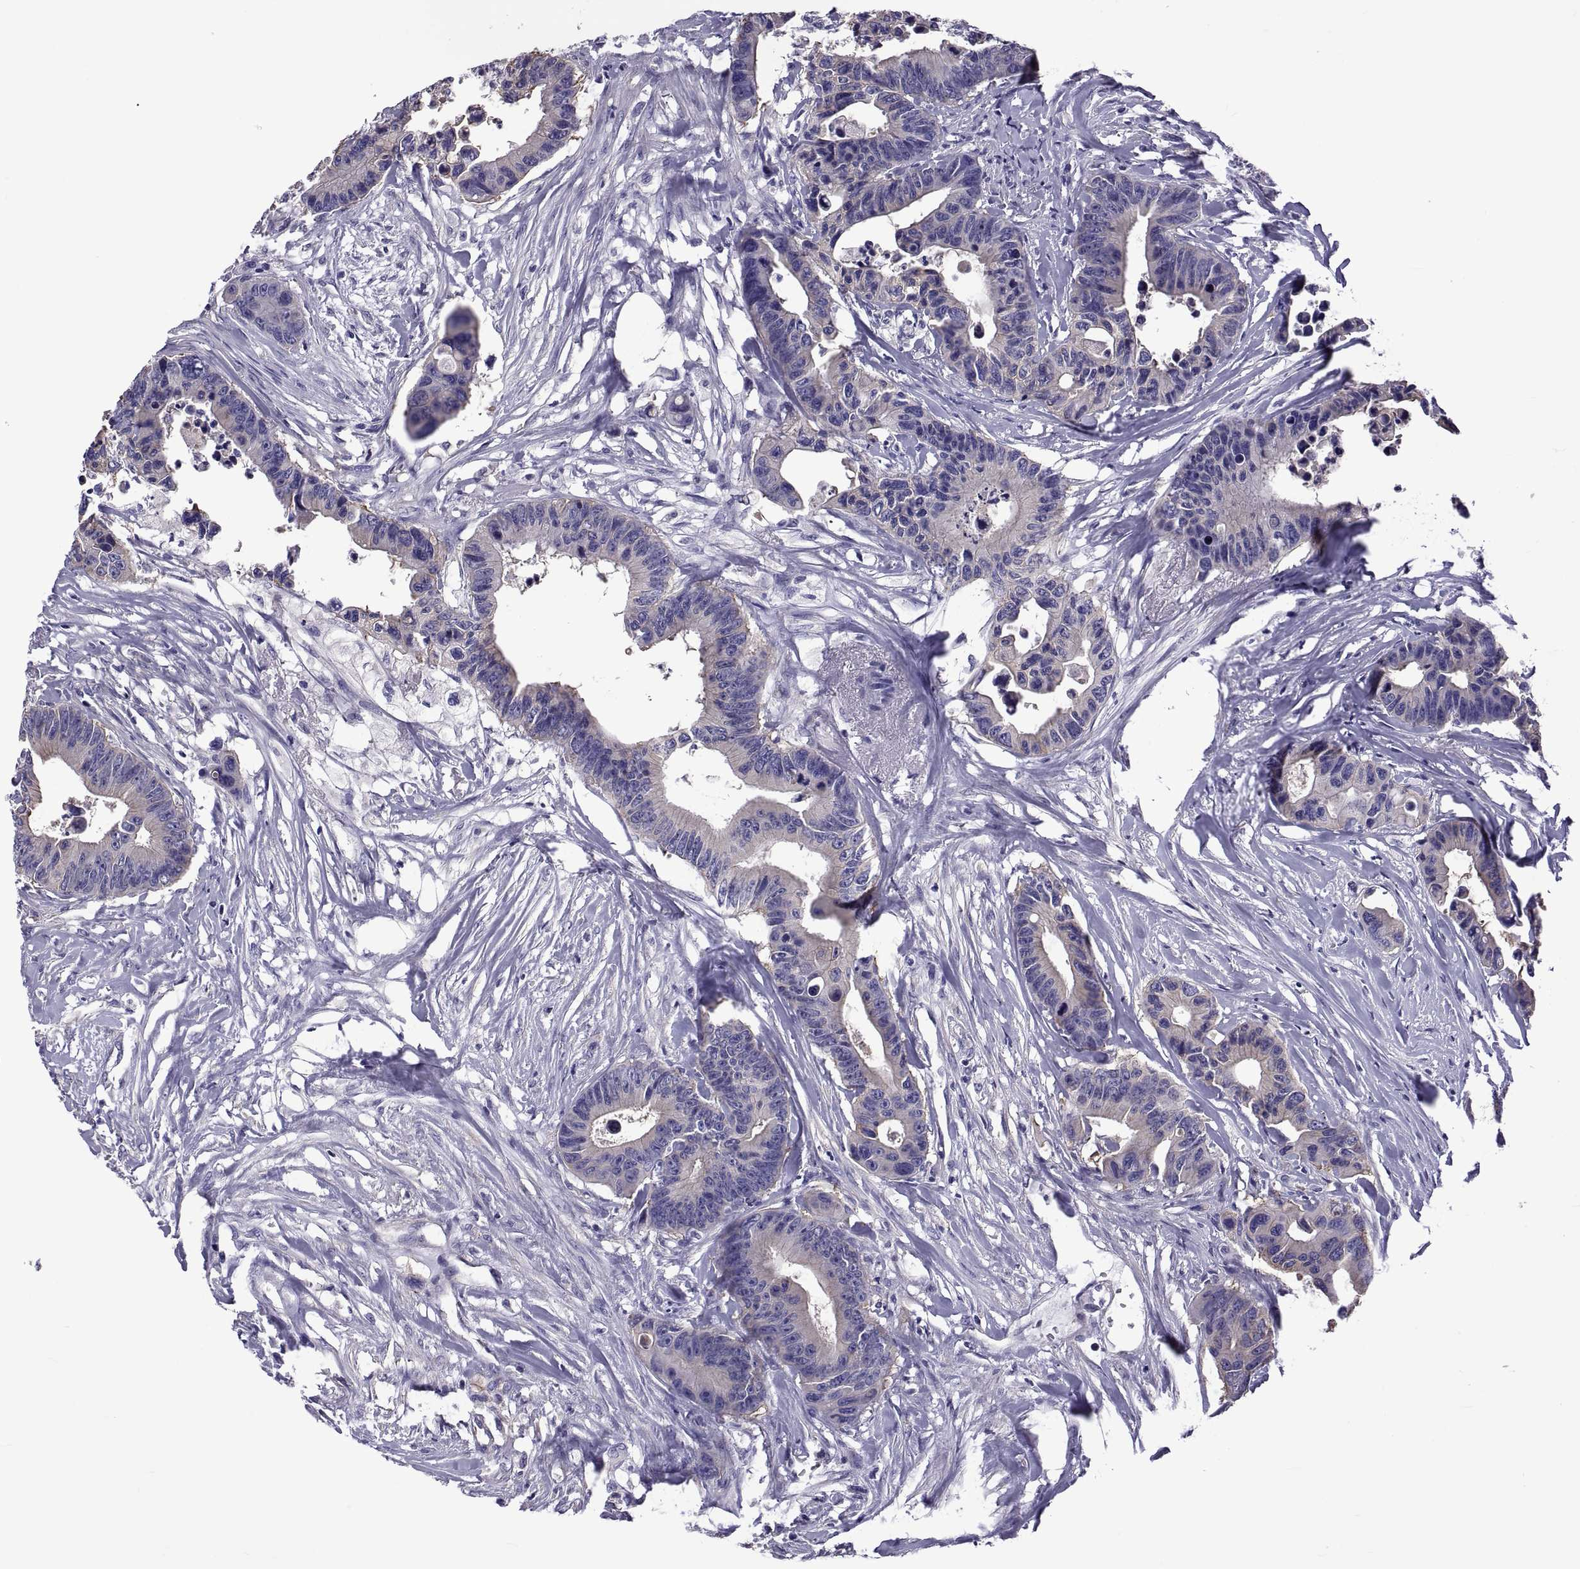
{"staining": {"intensity": "weak", "quantity": "<25%", "location": "cytoplasmic/membranous"}, "tissue": "colorectal cancer", "cell_type": "Tumor cells", "image_type": "cancer", "snomed": [{"axis": "morphology", "description": "Adenocarcinoma, NOS"}, {"axis": "topography", "description": "Colon"}], "caption": "A high-resolution photomicrograph shows IHC staining of colorectal adenocarcinoma, which reveals no significant expression in tumor cells.", "gene": "TMC3", "patient": {"sex": "female", "age": 87}}